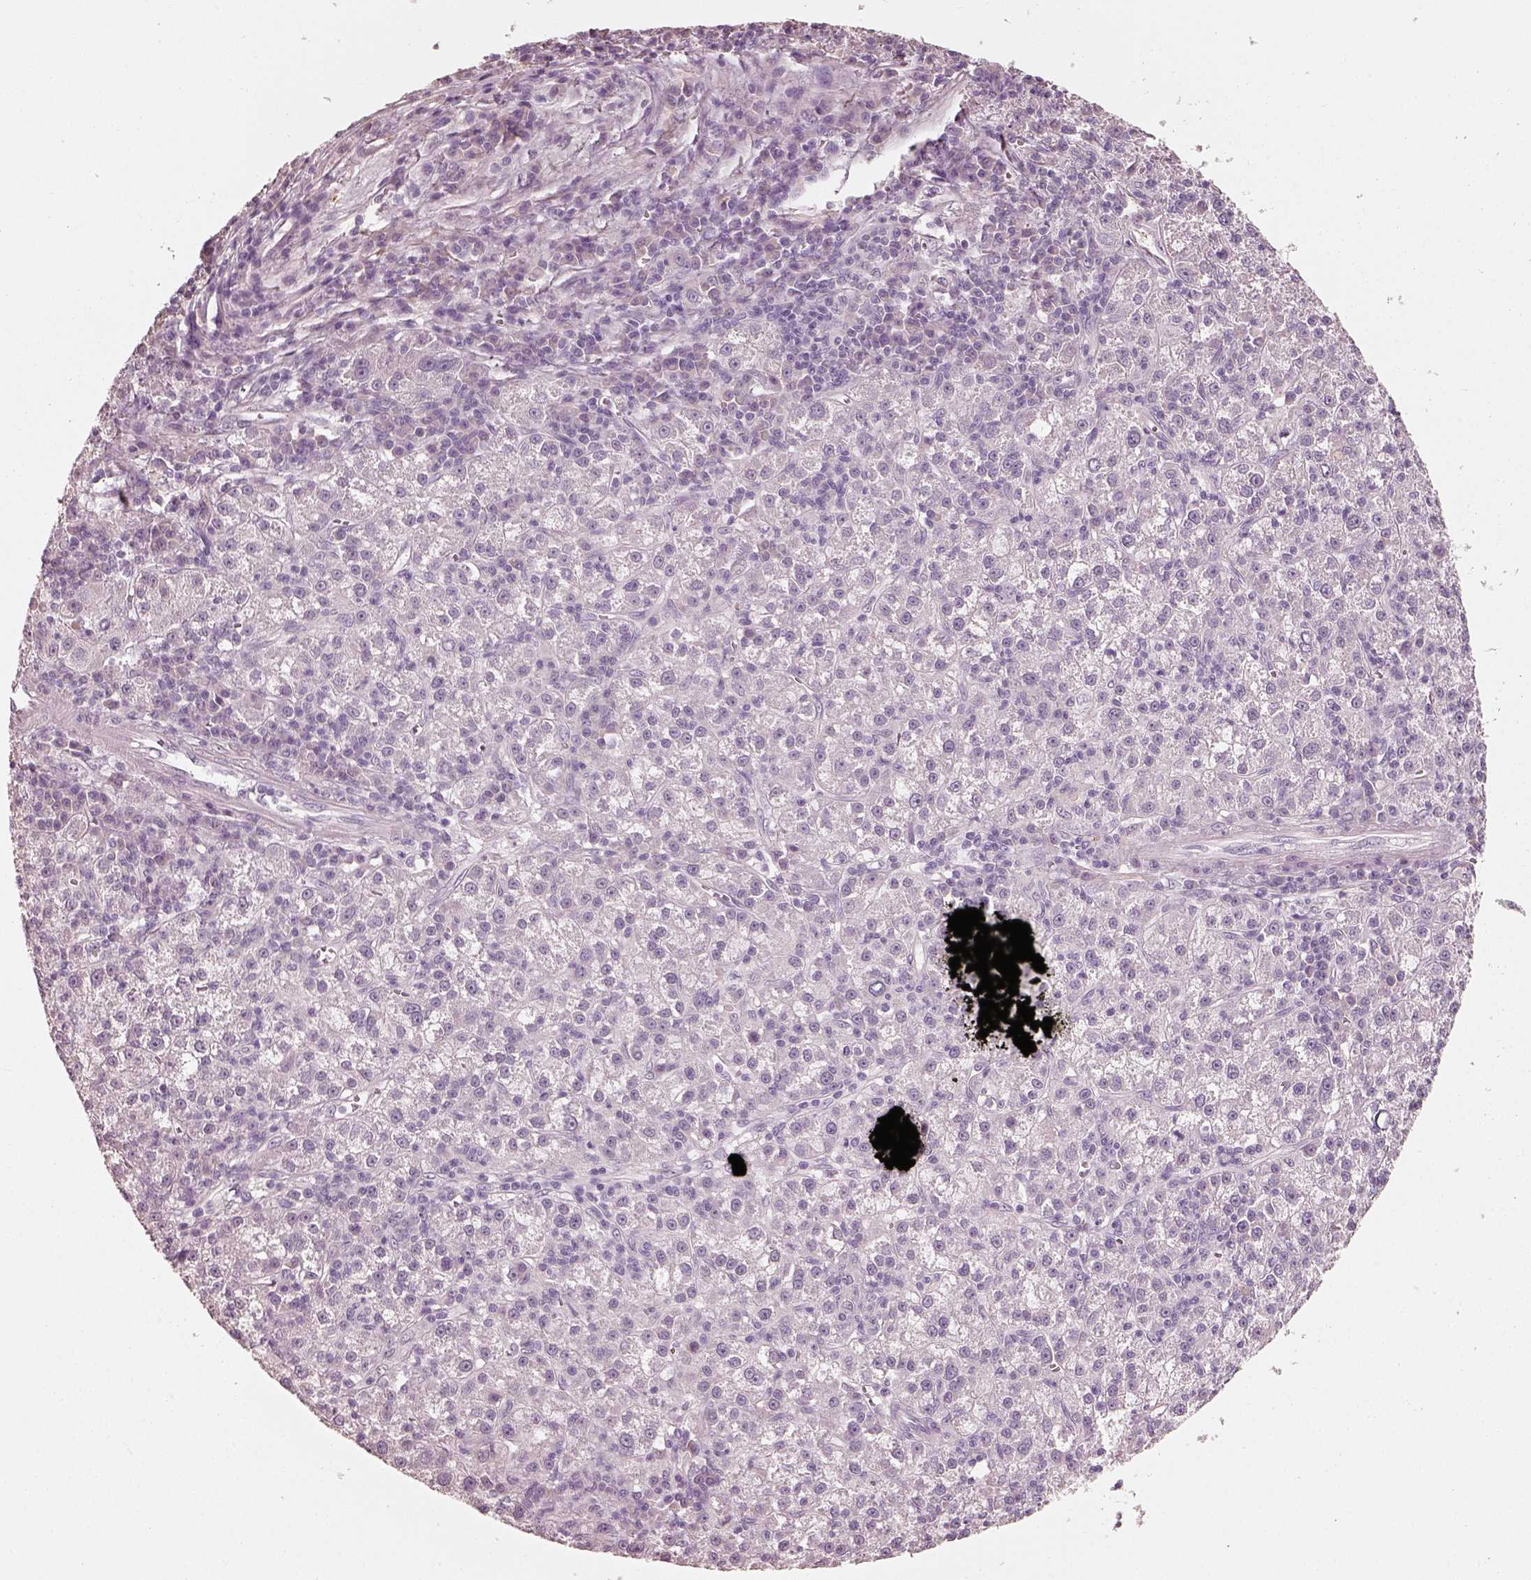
{"staining": {"intensity": "negative", "quantity": "none", "location": "none"}, "tissue": "liver cancer", "cell_type": "Tumor cells", "image_type": "cancer", "snomed": [{"axis": "morphology", "description": "Carcinoma, Hepatocellular, NOS"}, {"axis": "topography", "description": "Liver"}], "caption": "Hepatocellular carcinoma (liver) was stained to show a protein in brown. There is no significant positivity in tumor cells.", "gene": "RS1", "patient": {"sex": "female", "age": 60}}